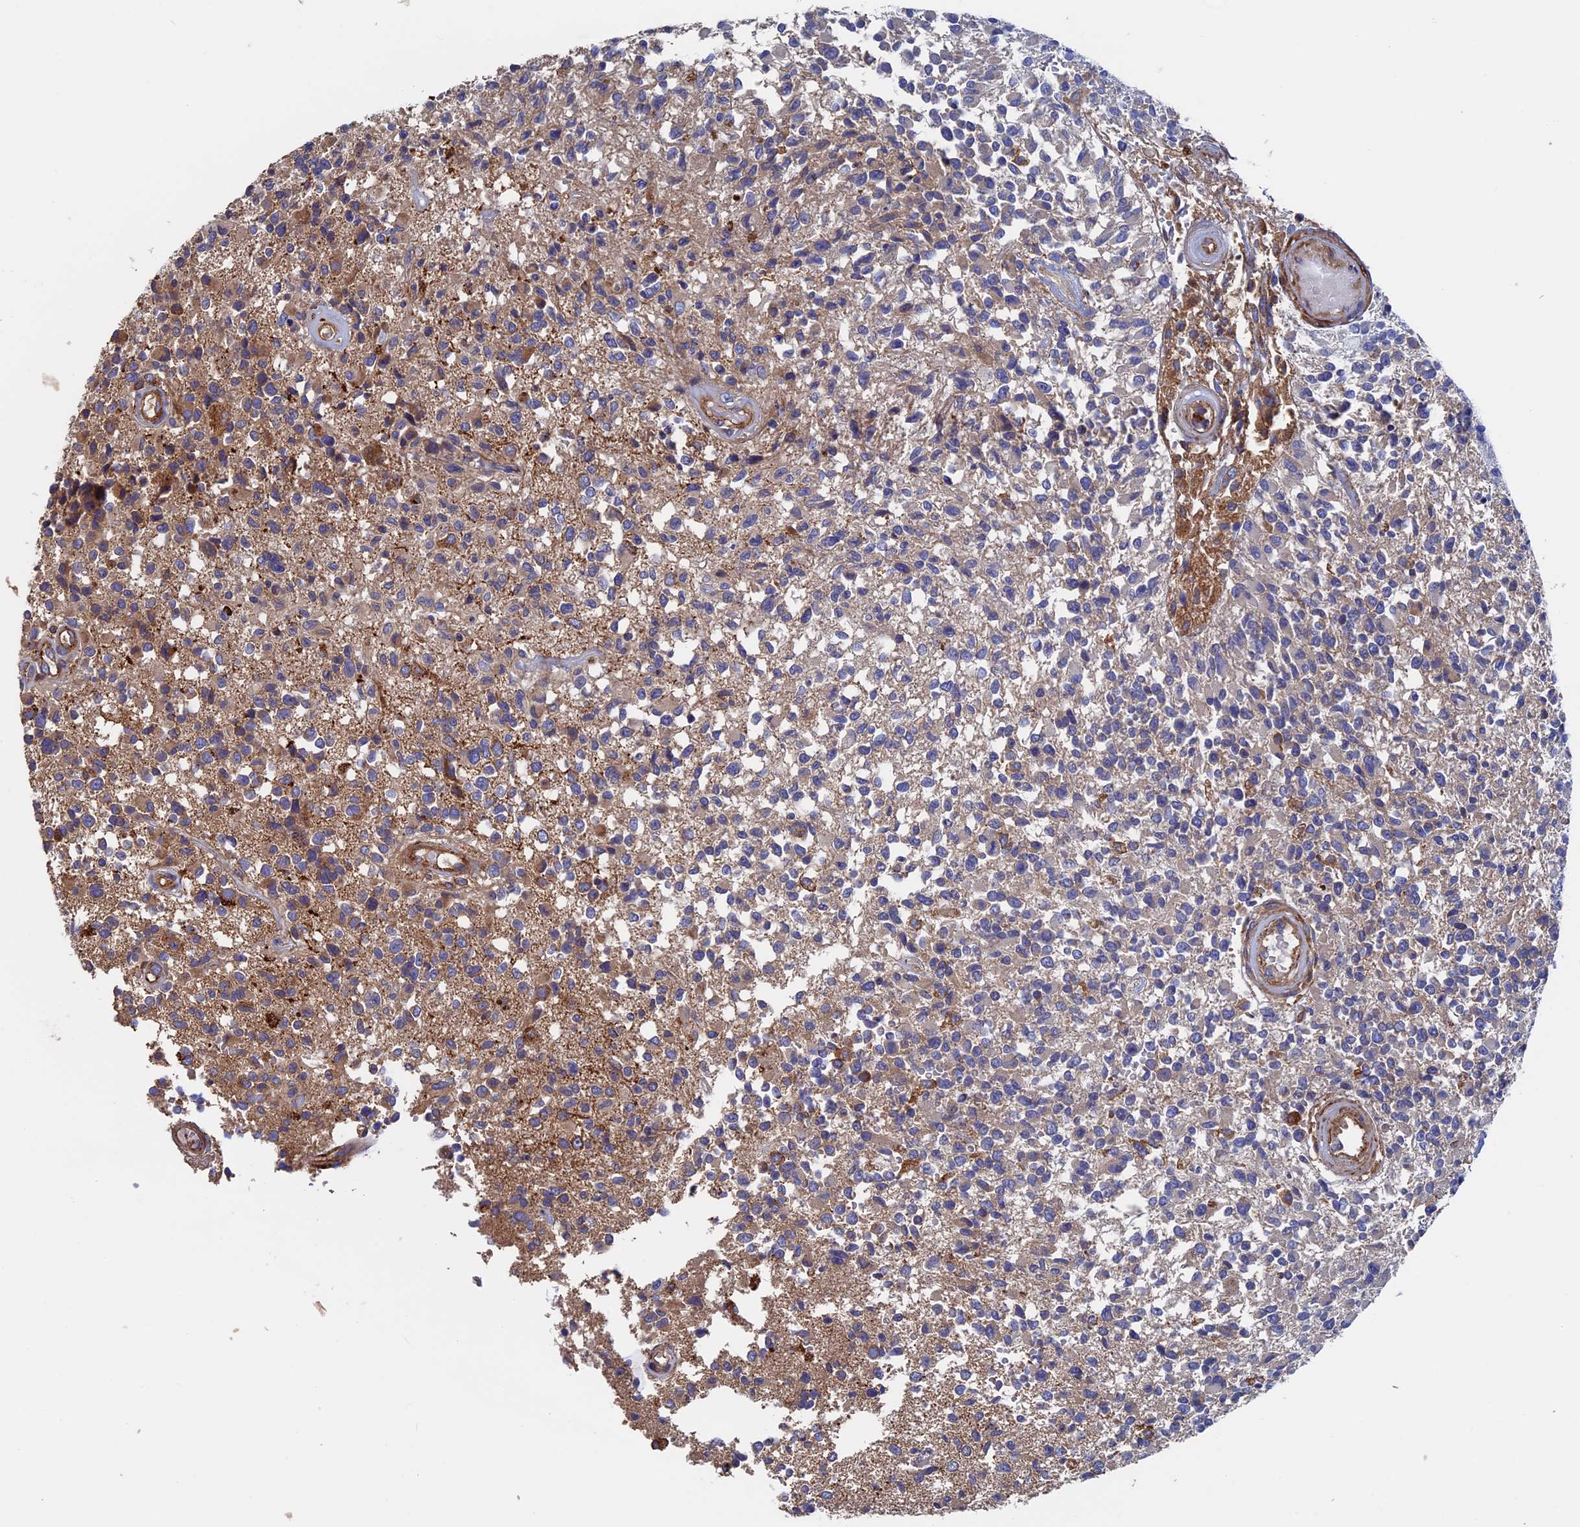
{"staining": {"intensity": "weak", "quantity": "<25%", "location": "cytoplasmic/membranous"}, "tissue": "glioma", "cell_type": "Tumor cells", "image_type": "cancer", "snomed": [{"axis": "morphology", "description": "Glioma, malignant, High grade"}, {"axis": "morphology", "description": "Glioblastoma, NOS"}, {"axis": "topography", "description": "Brain"}], "caption": "Tumor cells are negative for protein expression in human glioblastoma. Brightfield microscopy of IHC stained with DAB (3,3'-diaminobenzidine) (brown) and hematoxylin (blue), captured at high magnification.", "gene": "DNAJC3", "patient": {"sex": "male", "age": 60}}